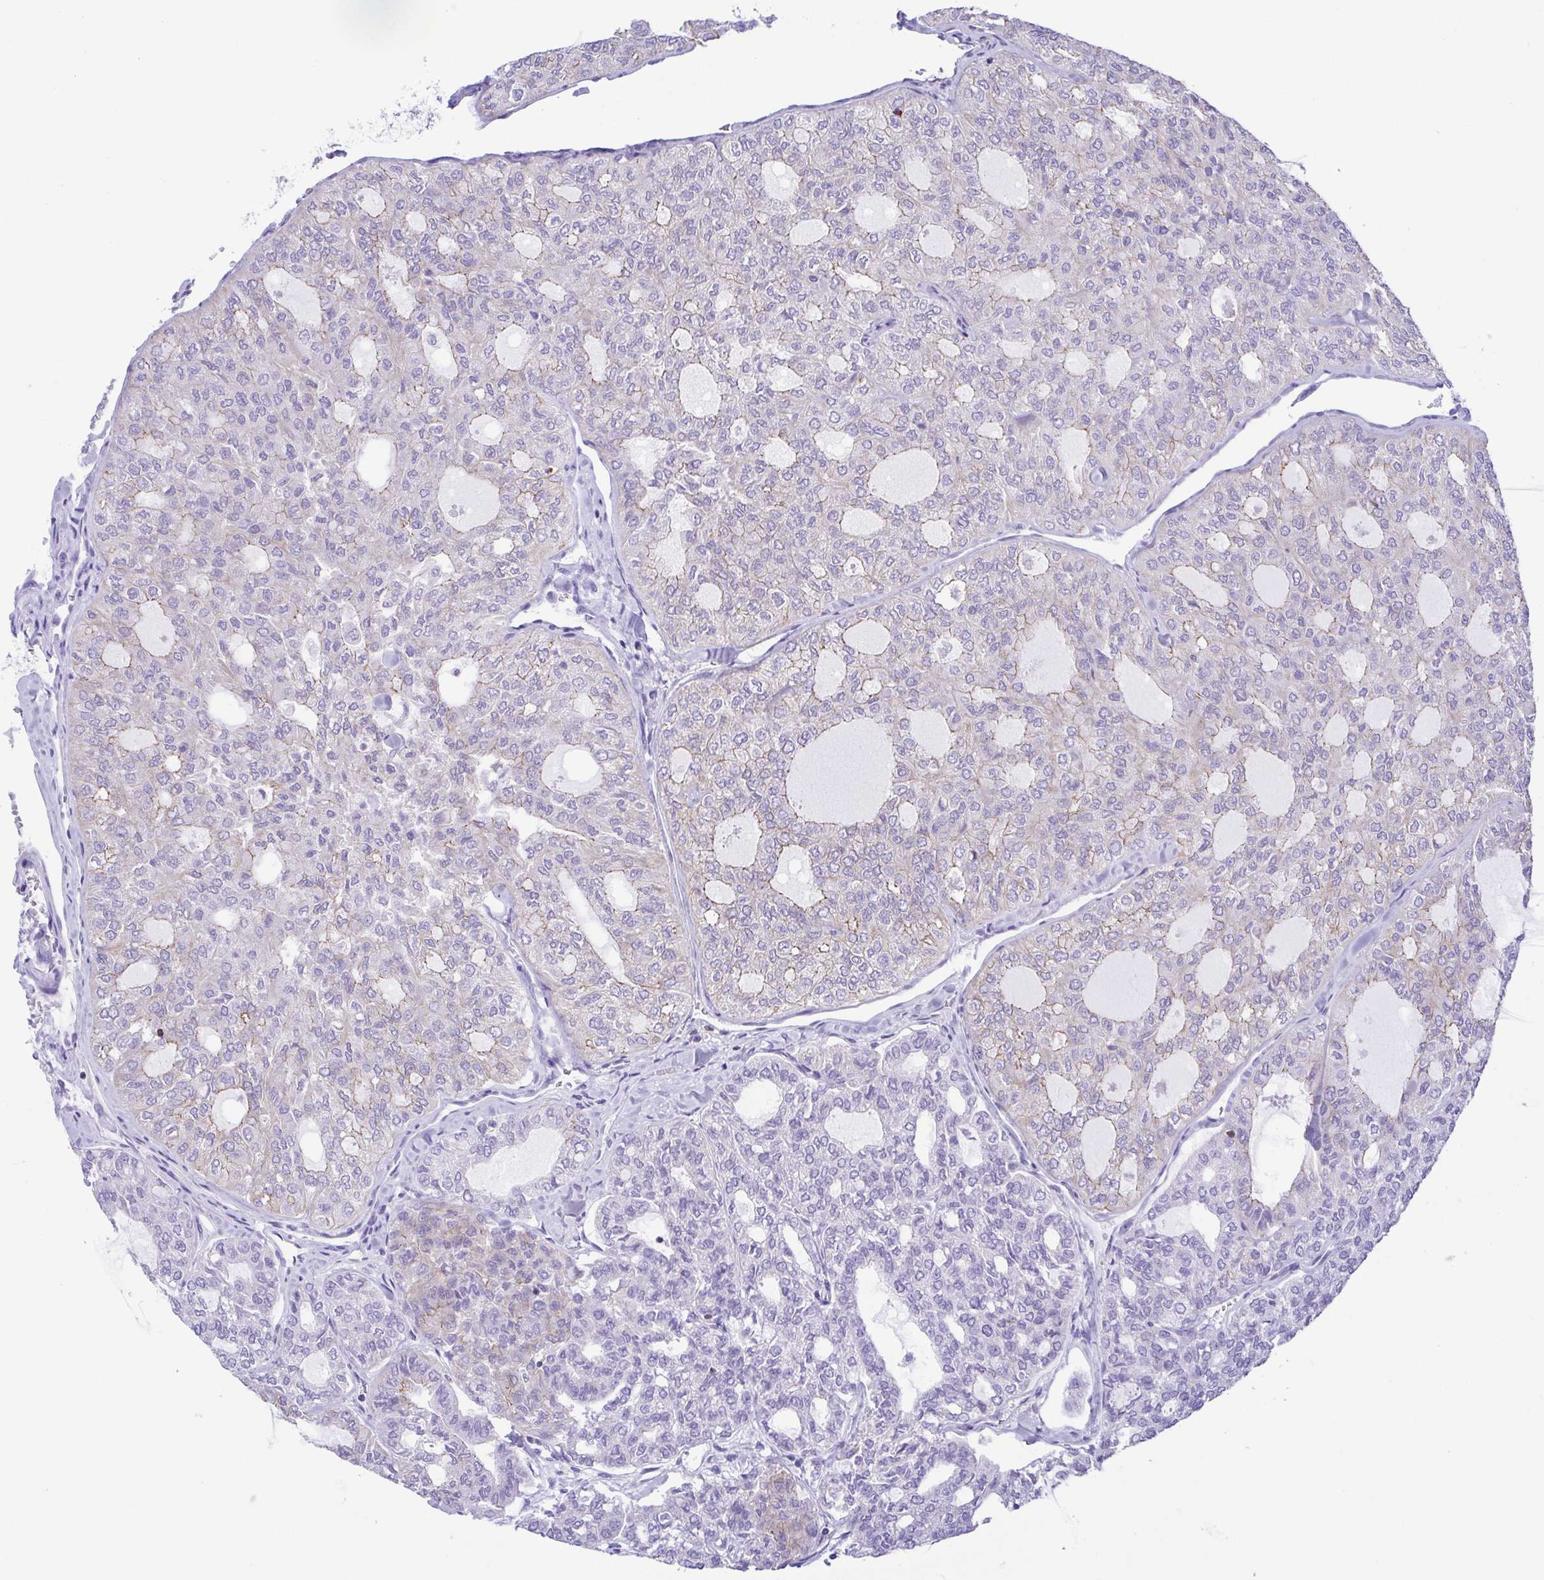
{"staining": {"intensity": "weak", "quantity": "<25%", "location": "cytoplasmic/membranous"}, "tissue": "thyroid cancer", "cell_type": "Tumor cells", "image_type": "cancer", "snomed": [{"axis": "morphology", "description": "Follicular adenoma carcinoma, NOS"}, {"axis": "topography", "description": "Thyroid gland"}], "caption": "This is an immunohistochemistry (IHC) photomicrograph of follicular adenoma carcinoma (thyroid). There is no staining in tumor cells.", "gene": "GPR182", "patient": {"sex": "male", "age": 75}}